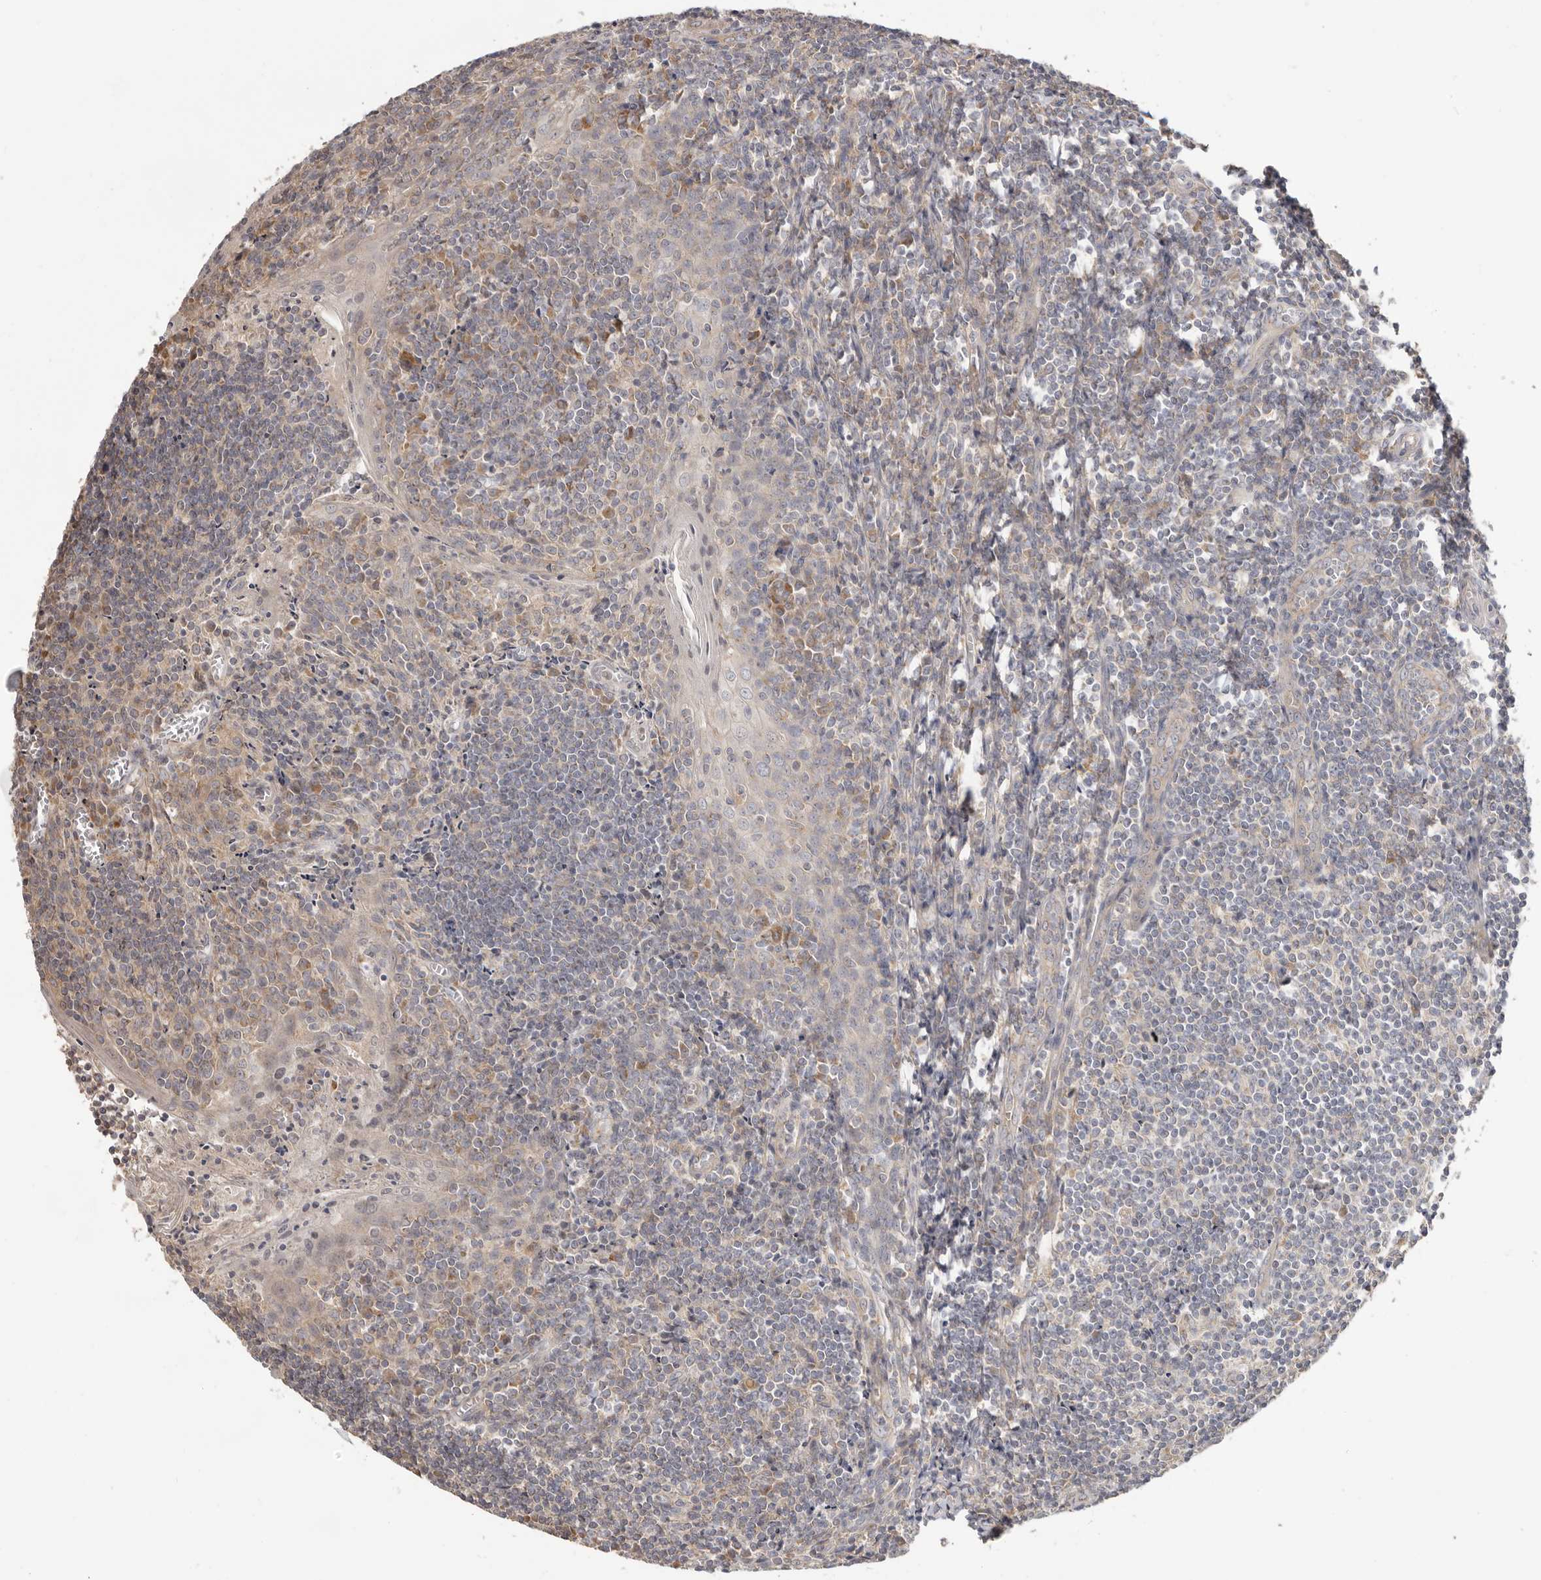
{"staining": {"intensity": "negative", "quantity": "none", "location": "none"}, "tissue": "tonsil", "cell_type": "Germinal center cells", "image_type": "normal", "snomed": [{"axis": "morphology", "description": "Normal tissue, NOS"}, {"axis": "topography", "description": "Tonsil"}], "caption": "DAB immunohistochemical staining of normal tonsil exhibits no significant positivity in germinal center cells. (DAB (3,3'-diaminobenzidine) immunohistochemistry (IHC), high magnification).", "gene": "LRP6", "patient": {"sex": "male", "age": 27}}